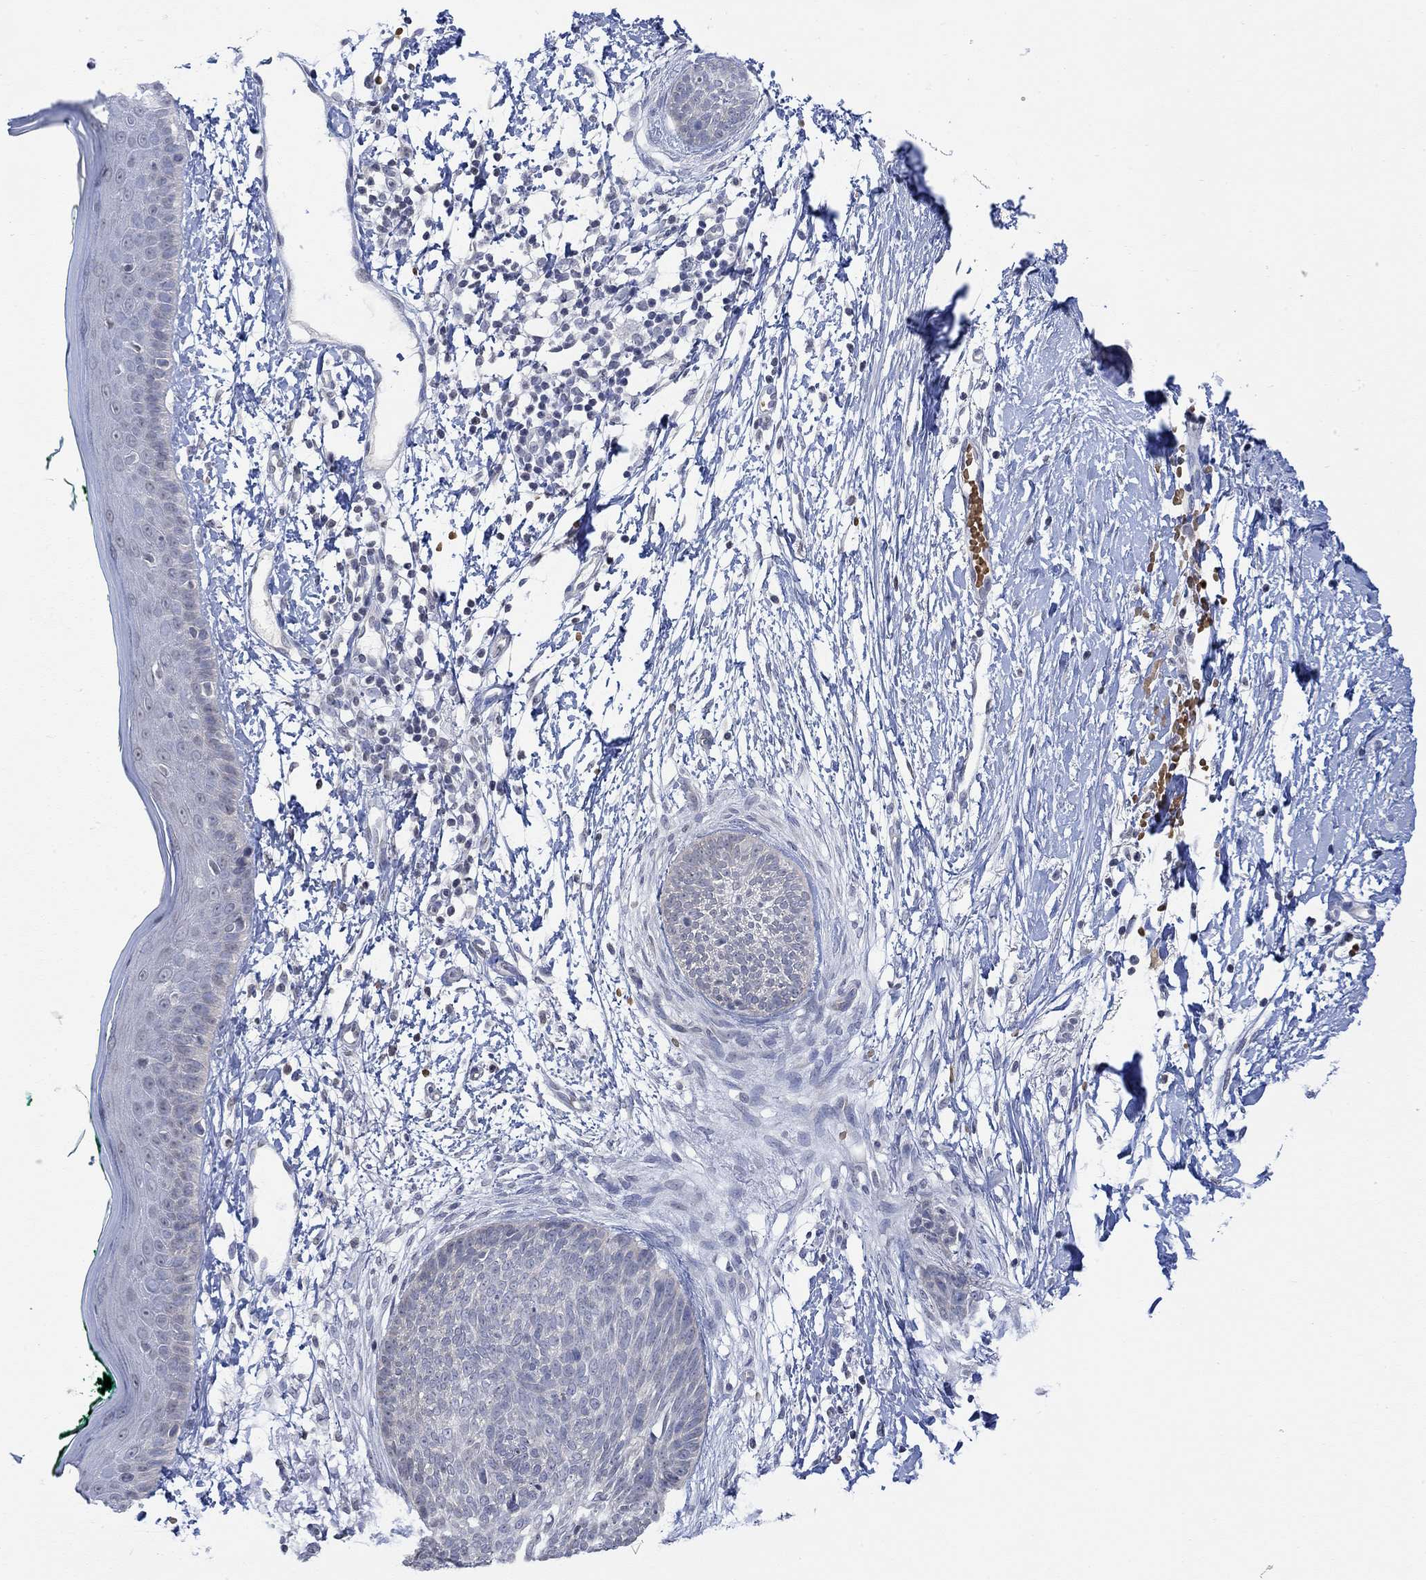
{"staining": {"intensity": "negative", "quantity": "none", "location": "none"}, "tissue": "skin cancer", "cell_type": "Tumor cells", "image_type": "cancer", "snomed": [{"axis": "morphology", "description": "Normal tissue, NOS"}, {"axis": "morphology", "description": "Basal cell carcinoma"}, {"axis": "topography", "description": "Skin"}], "caption": "High magnification brightfield microscopy of skin cancer stained with DAB (brown) and counterstained with hematoxylin (blue): tumor cells show no significant positivity. (Immunohistochemistry, brightfield microscopy, high magnification).", "gene": "TMEM255A", "patient": {"sex": "male", "age": 84}}